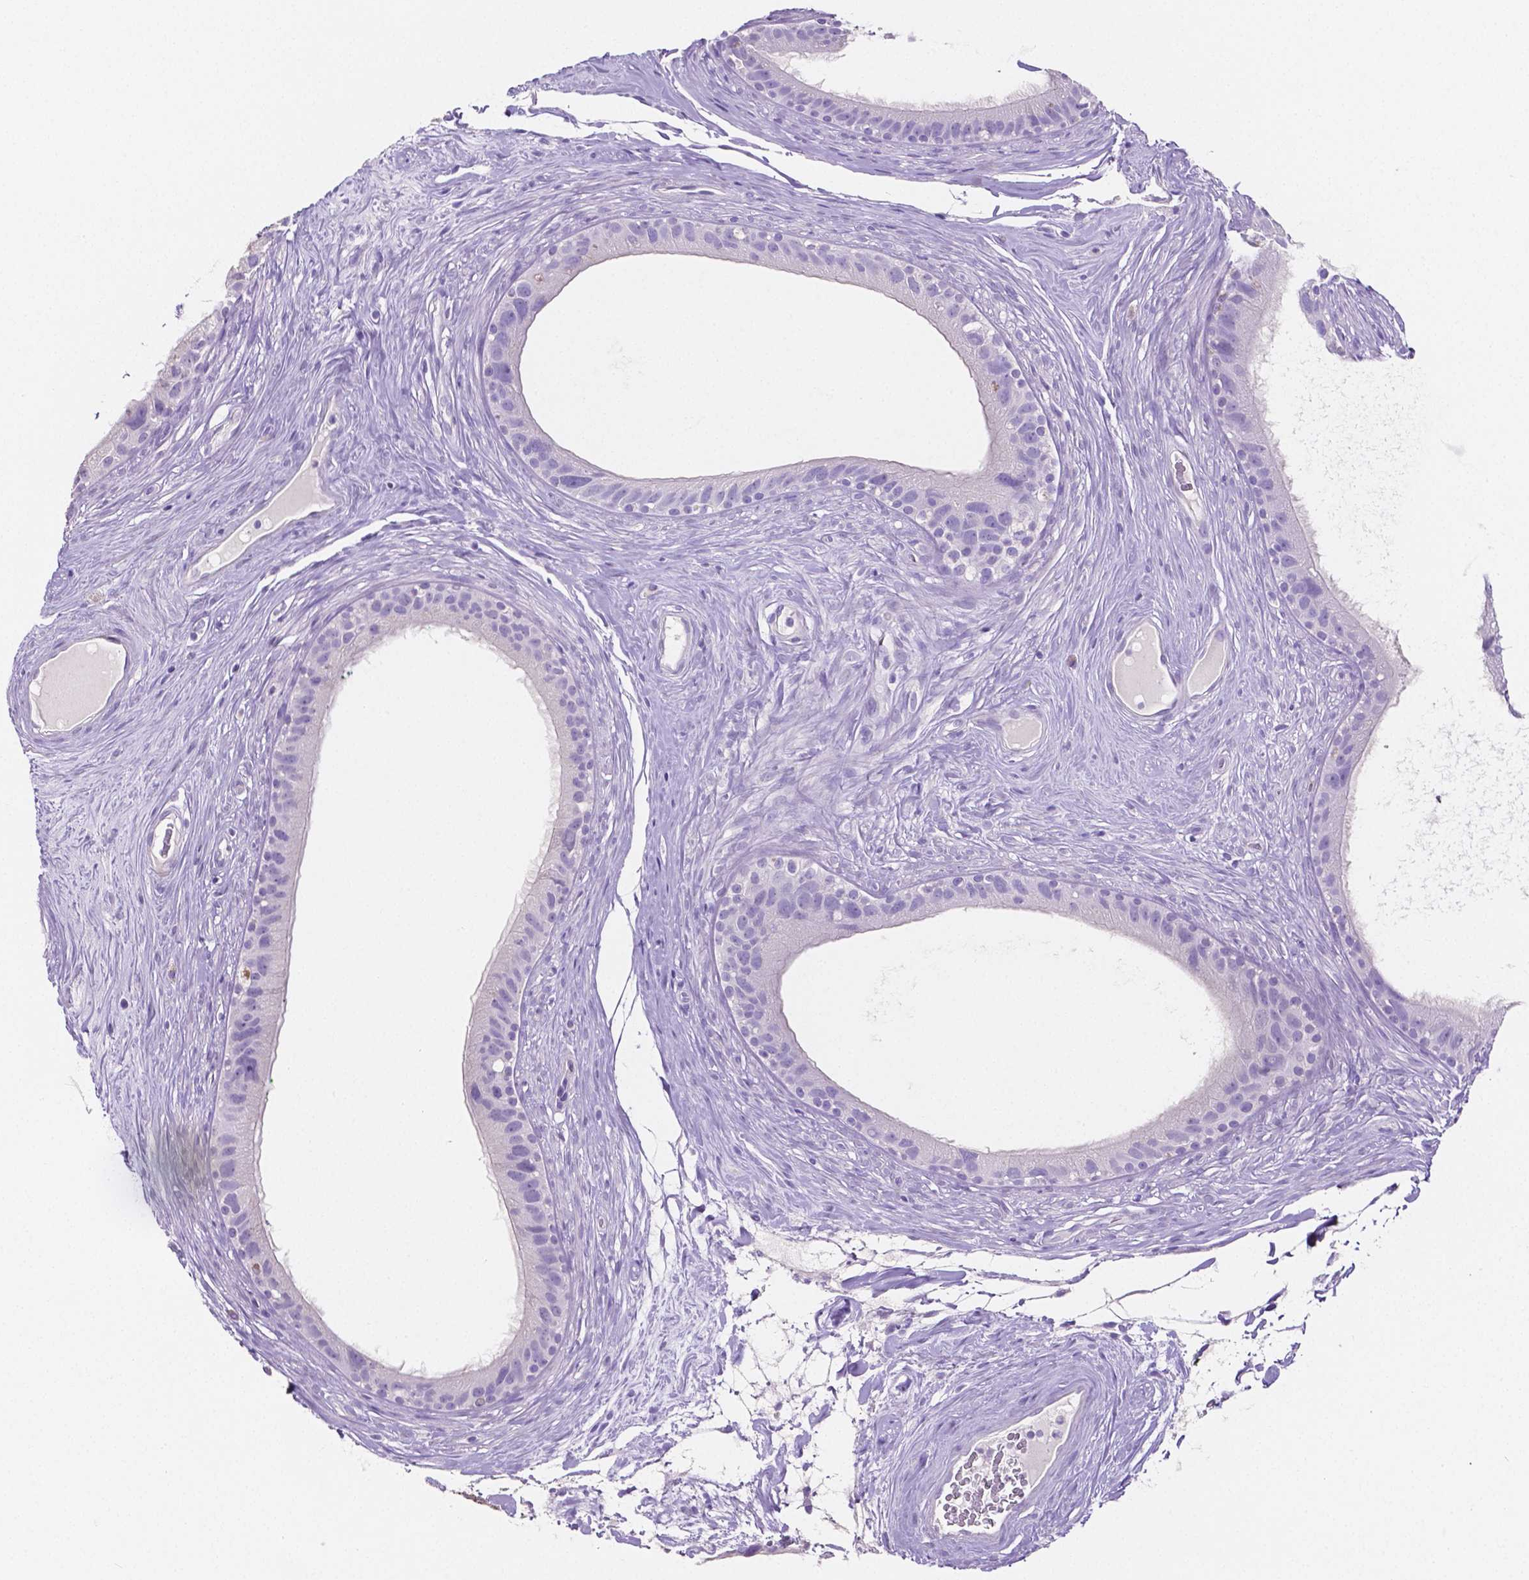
{"staining": {"intensity": "negative", "quantity": "none", "location": "none"}, "tissue": "epididymis", "cell_type": "Glandular cells", "image_type": "normal", "snomed": [{"axis": "morphology", "description": "Normal tissue, NOS"}, {"axis": "topography", "description": "Epididymis"}], "caption": "DAB (3,3'-diaminobenzidine) immunohistochemical staining of normal human epididymis reveals no significant positivity in glandular cells. Brightfield microscopy of immunohistochemistry (IHC) stained with DAB (3,3'-diaminobenzidine) (brown) and hematoxylin (blue), captured at high magnification.", "gene": "SLC22A2", "patient": {"sex": "male", "age": 59}}